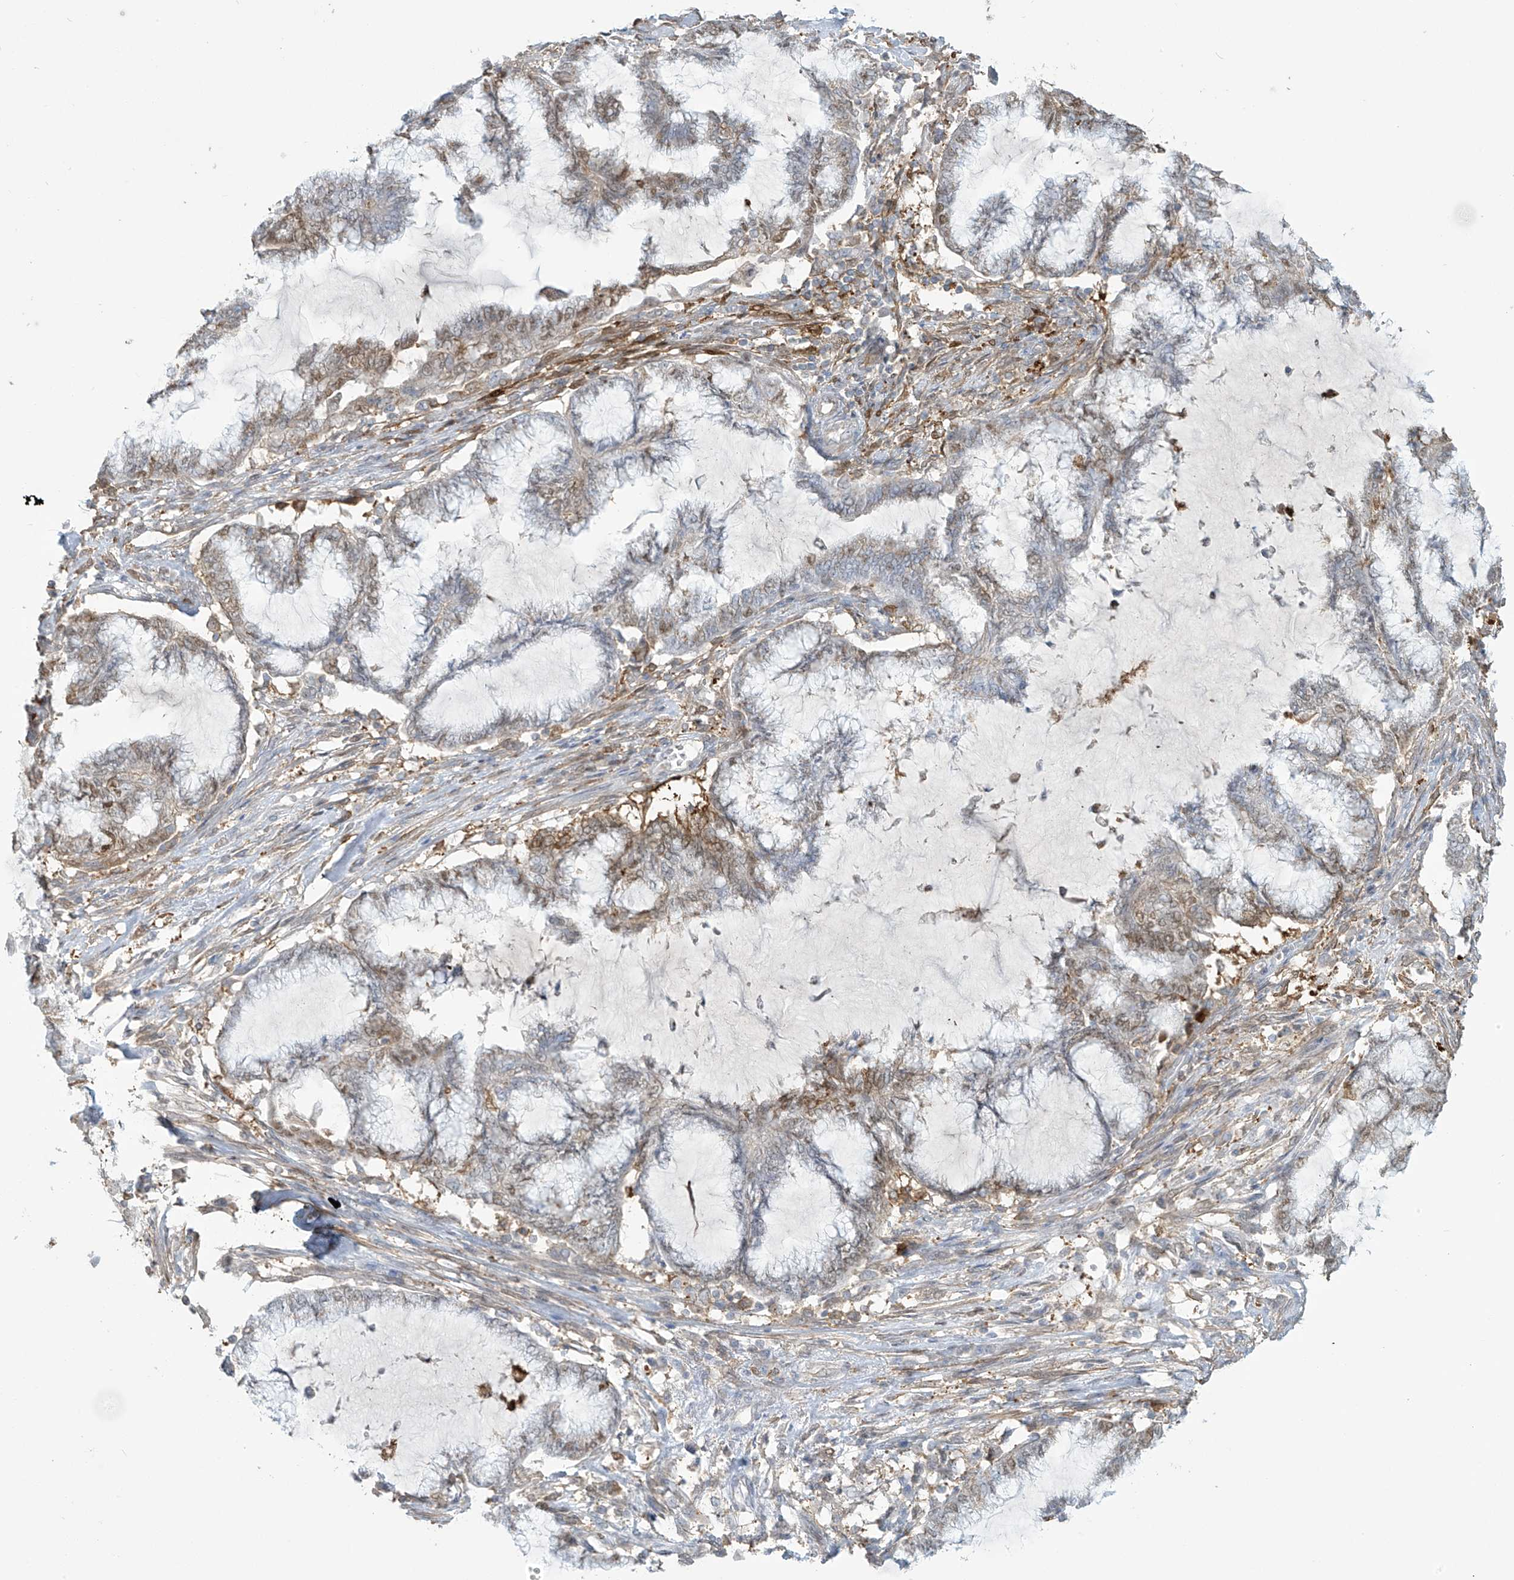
{"staining": {"intensity": "weak", "quantity": "<25%", "location": "nuclear"}, "tissue": "endometrial cancer", "cell_type": "Tumor cells", "image_type": "cancer", "snomed": [{"axis": "morphology", "description": "Adenocarcinoma, NOS"}, {"axis": "topography", "description": "Endometrium"}], "caption": "Endometrial cancer (adenocarcinoma) was stained to show a protein in brown. There is no significant staining in tumor cells.", "gene": "TAGAP", "patient": {"sex": "female", "age": 86}}